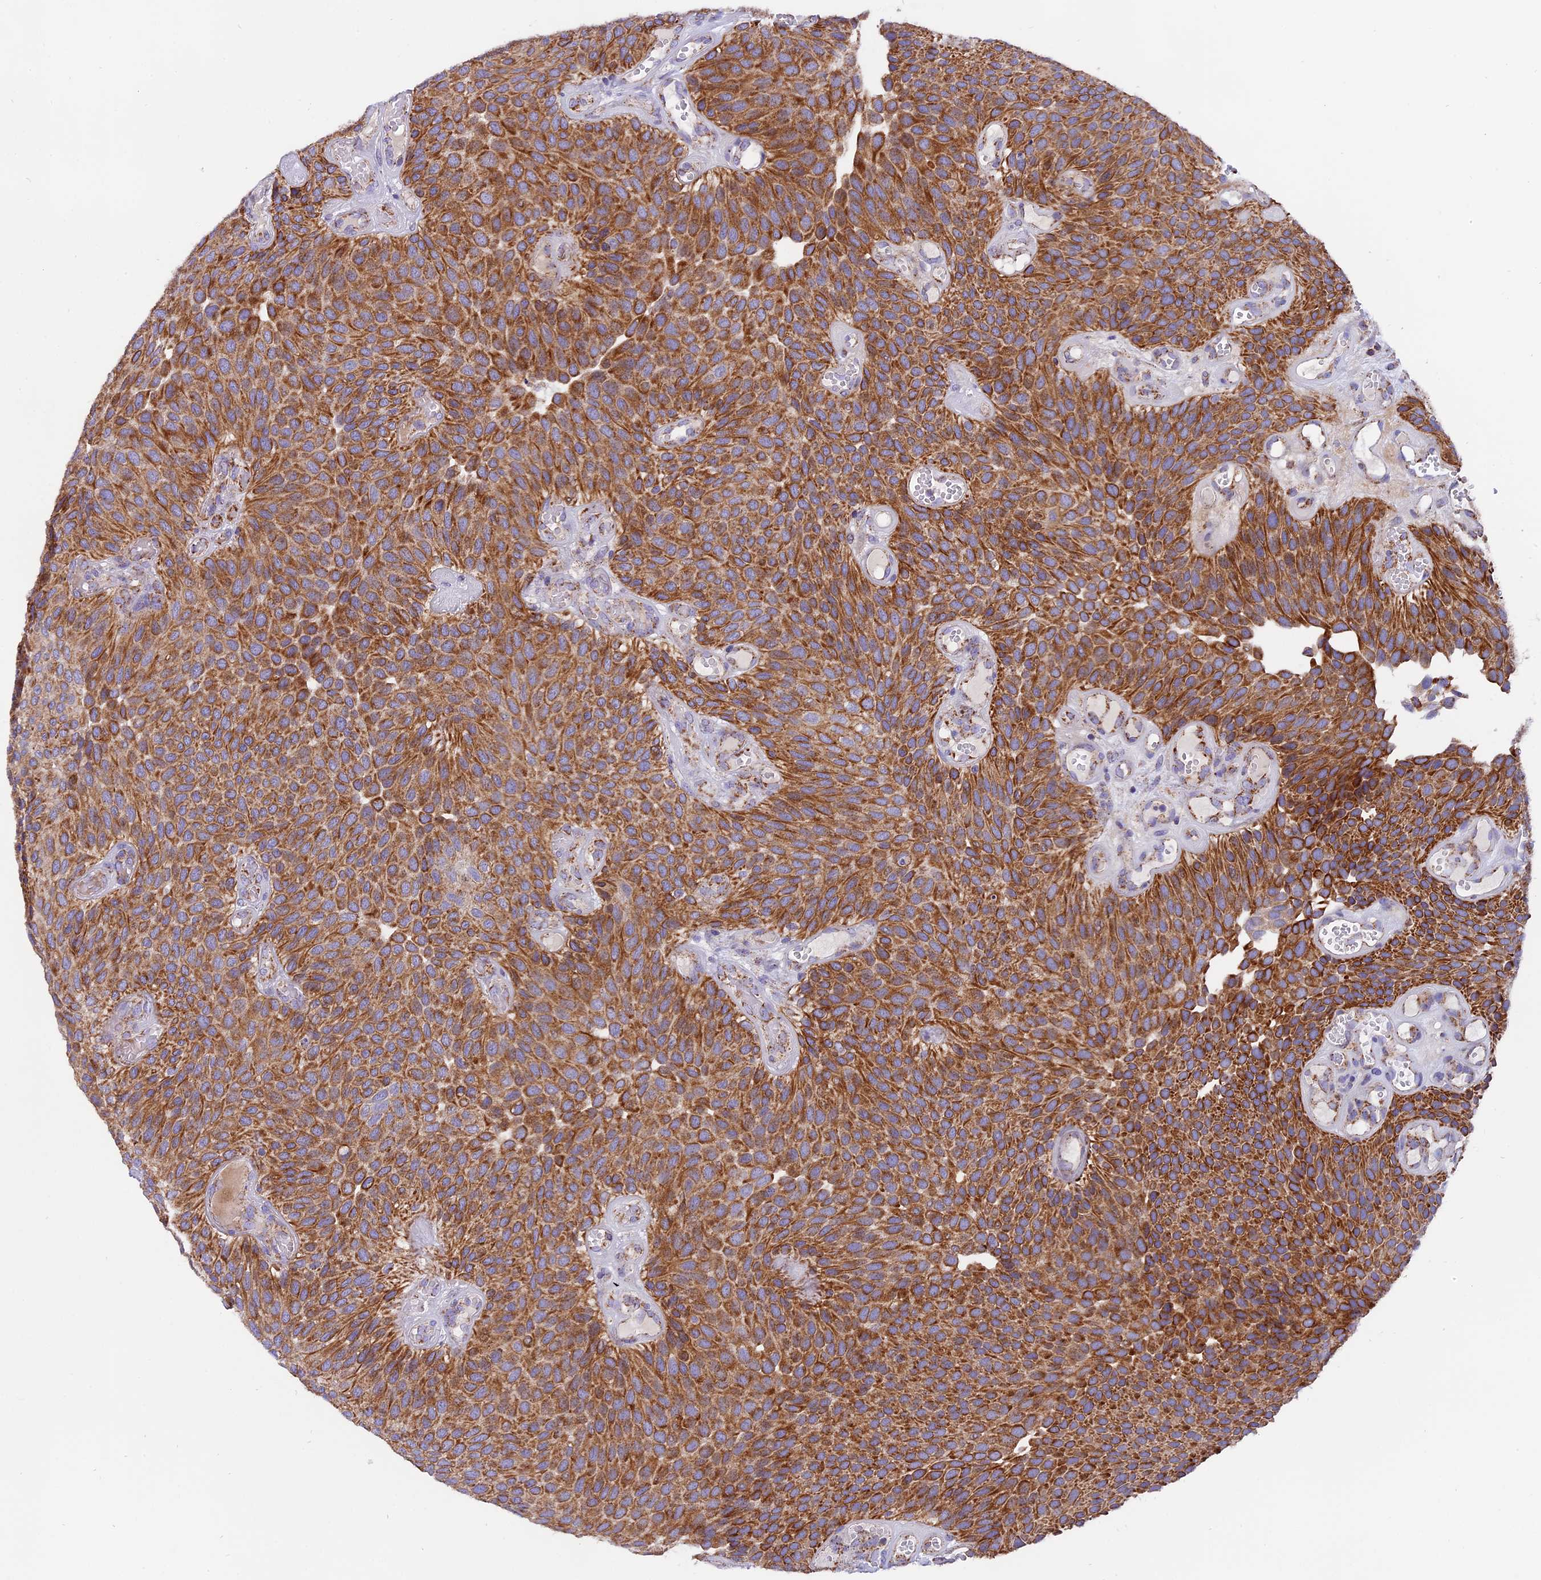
{"staining": {"intensity": "moderate", "quantity": ">75%", "location": "cytoplasmic/membranous"}, "tissue": "urothelial cancer", "cell_type": "Tumor cells", "image_type": "cancer", "snomed": [{"axis": "morphology", "description": "Urothelial carcinoma, Low grade"}, {"axis": "topography", "description": "Urinary bladder"}], "caption": "A high-resolution photomicrograph shows immunohistochemistry (IHC) staining of urothelial carcinoma (low-grade), which reveals moderate cytoplasmic/membranous staining in approximately >75% of tumor cells.", "gene": "MRPS34", "patient": {"sex": "male", "age": 89}}